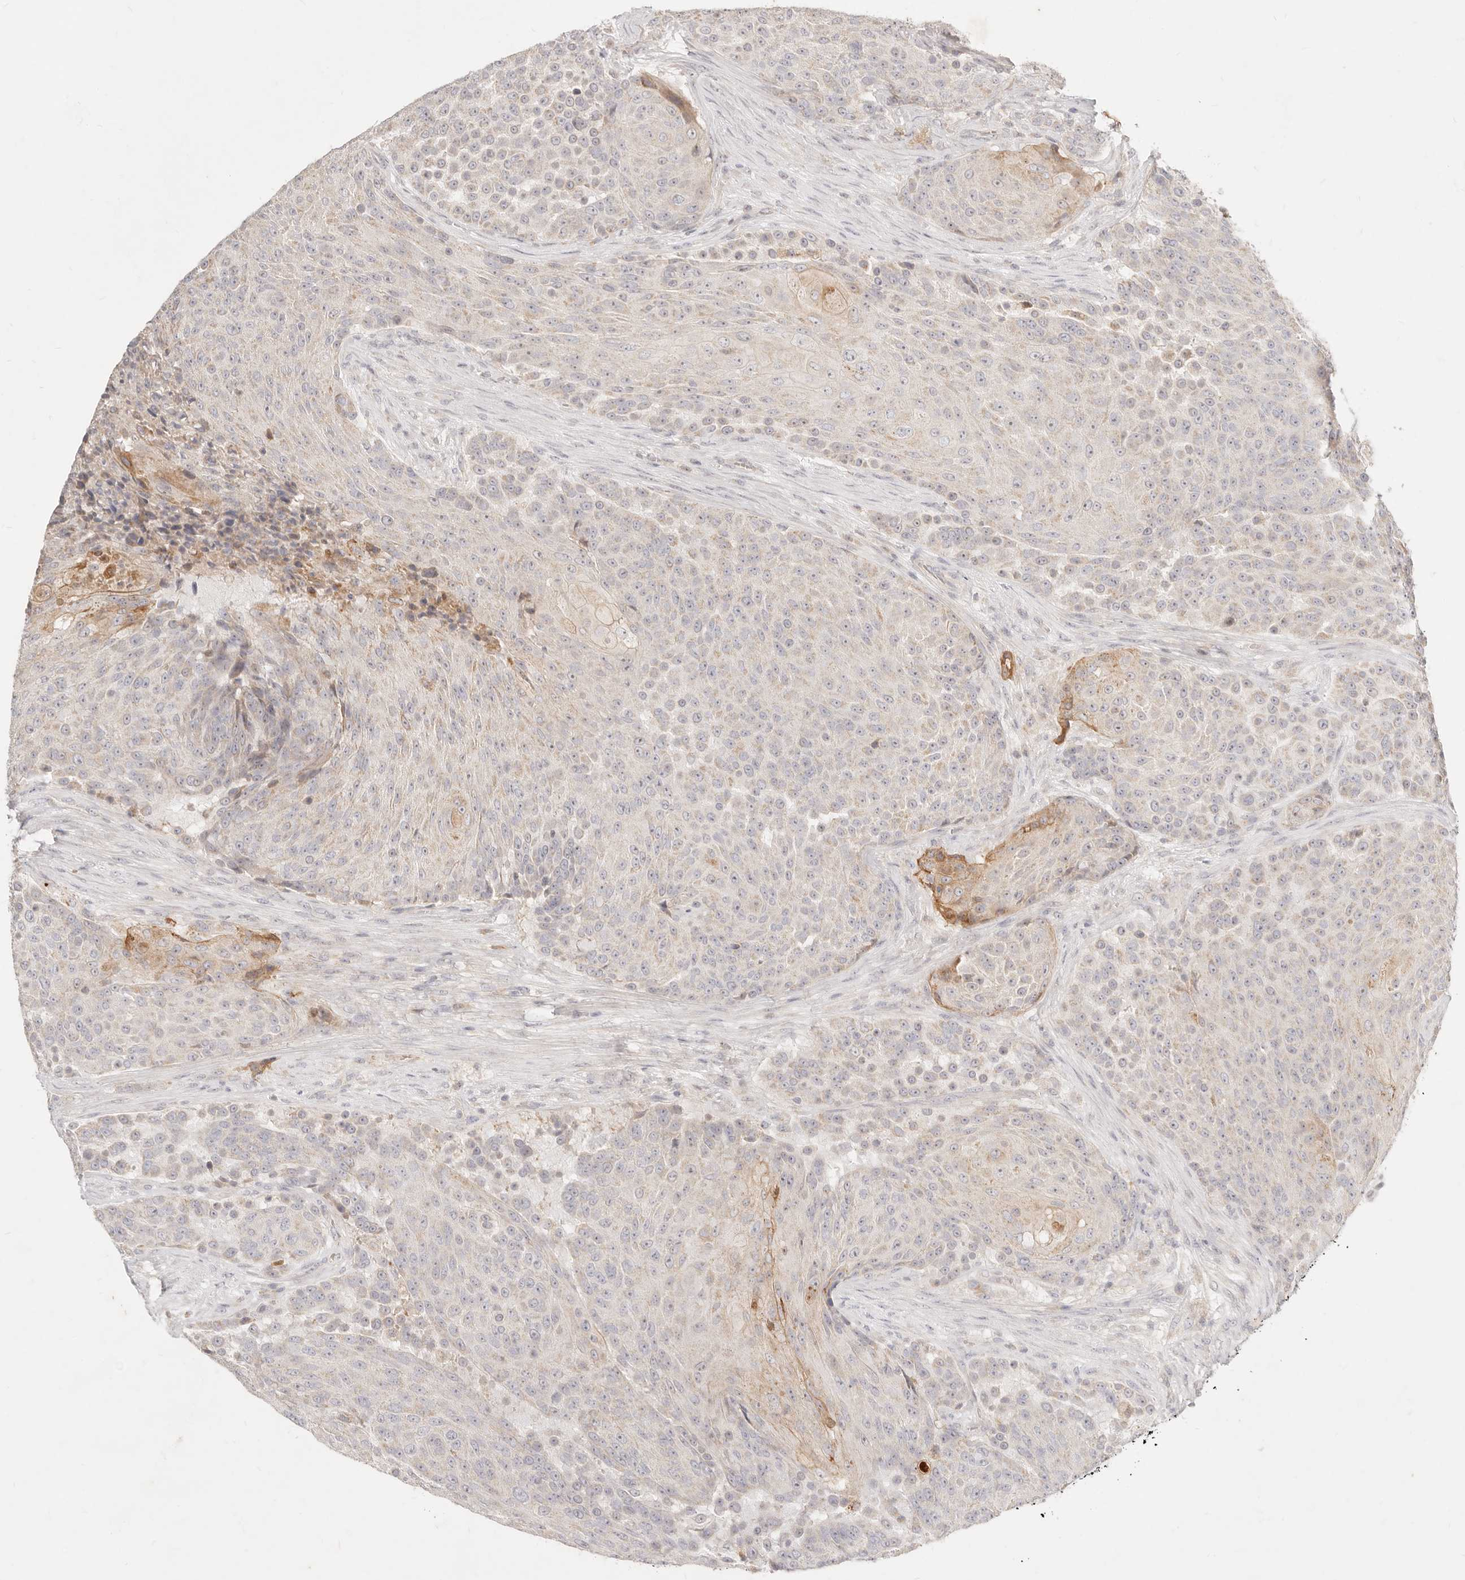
{"staining": {"intensity": "weak", "quantity": "<25%", "location": "cytoplasmic/membranous"}, "tissue": "urothelial cancer", "cell_type": "Tumor cells", "image_type": "cancer", "snomed": [{"axis": "morphology", "description": "Urothelial carcinoma, High grade"}, {"axis": "topography", "description": "Urinary bladder"}], "caption": "Tumor cells are negative for protein expression in human urothelial carcinoma (high-grade).", "gene": "ACOX1", "patient": {"sex": "female", "age": 63}}